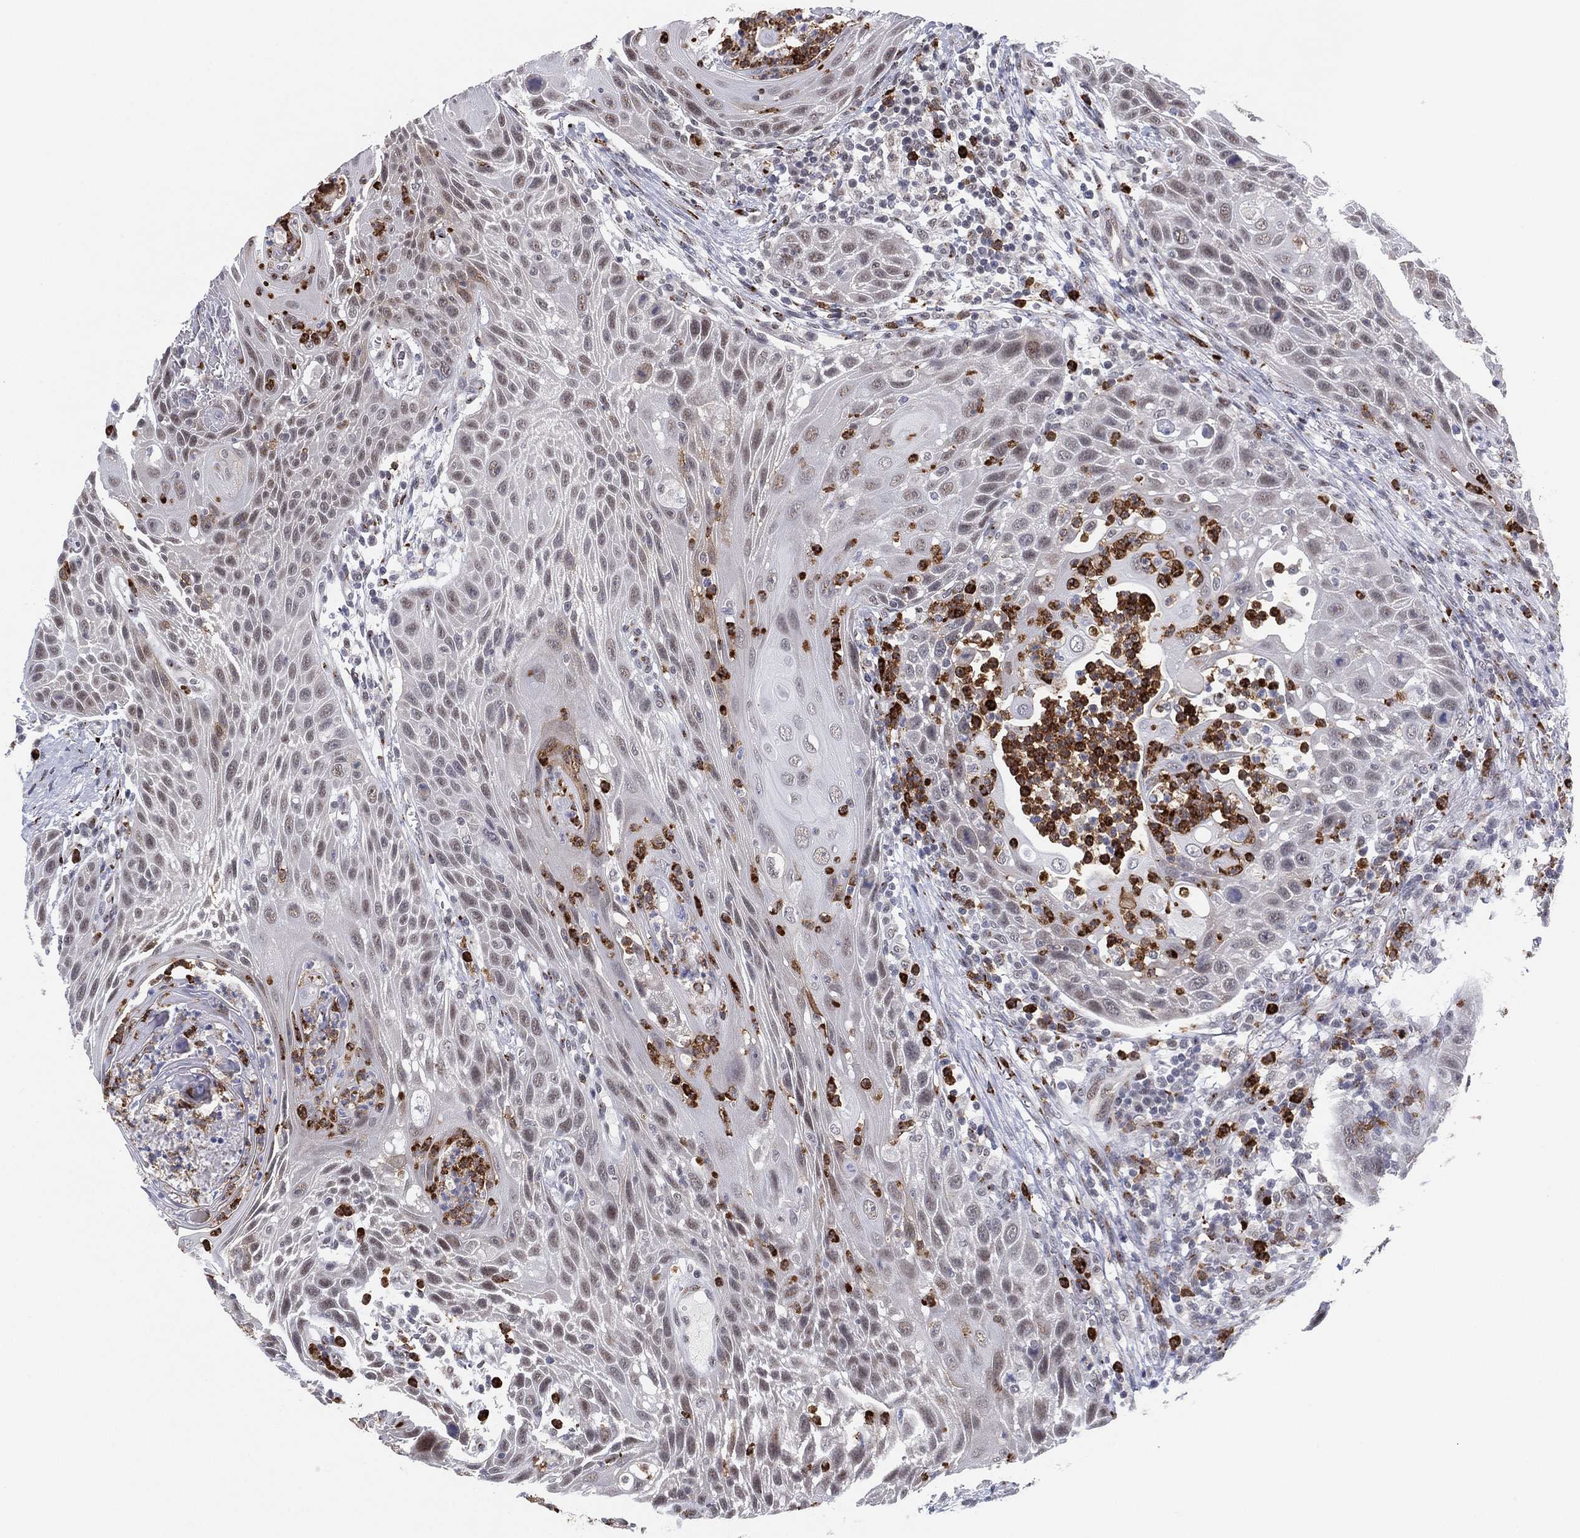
{"staining": {"intensity": "negative", "quantity": "none", "location": "none"}, "tissue": "head and neck cancer", "cell_type": "Tumor cells", "image_type": "cancer", "snomed": [{"axis": "morphology", "description": "Squamous cell carcinoma, NOS"}, {"axis": "topography", "description": "Head-Neck"}], "caption": "Image shows no significant protein positivity in tumor cells of squamous cell carcinoma (head and neck).", "gene": "CD177", "patient": {"sex": "male", "age": 69}}